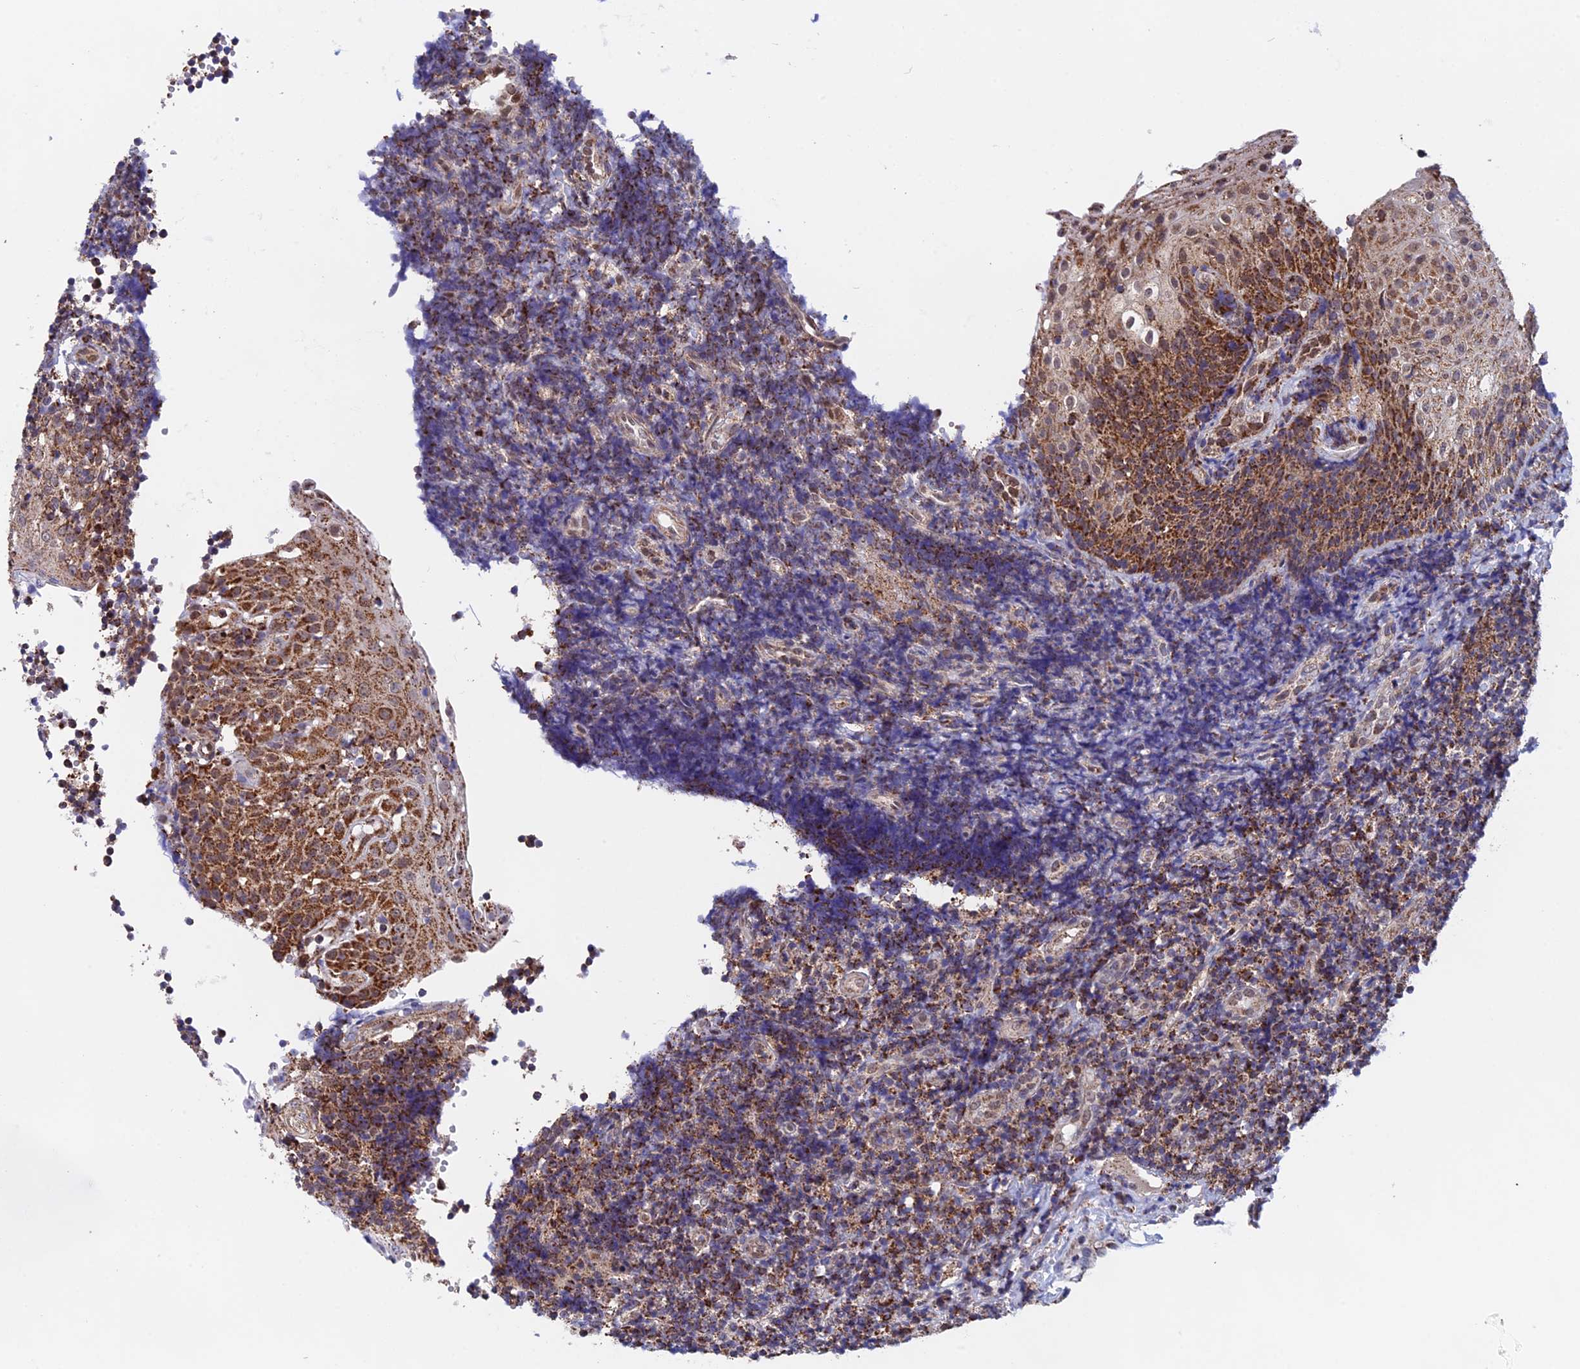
{"staining": {"intensity": "strong", "quantity": ">75%", "location": "cytoplasmic/membranous"}, "tissue": "tonsil", "cell_type": "Germinal center cells", "image_type": "normal", "snomed": [{"axis": "morphology", "description": "Normal tissue, NOS"}, {"axis": "topography", "description": "Tonsil"}], "caption": "The photomicrograph demonstrates staining of unremarkable tonsil, revealing strong cytoplasmic/membranous protein expression (brown color) within germinal center cells.", "gene": "CDC16", "patient": {"sex": "female", "age": 40}}